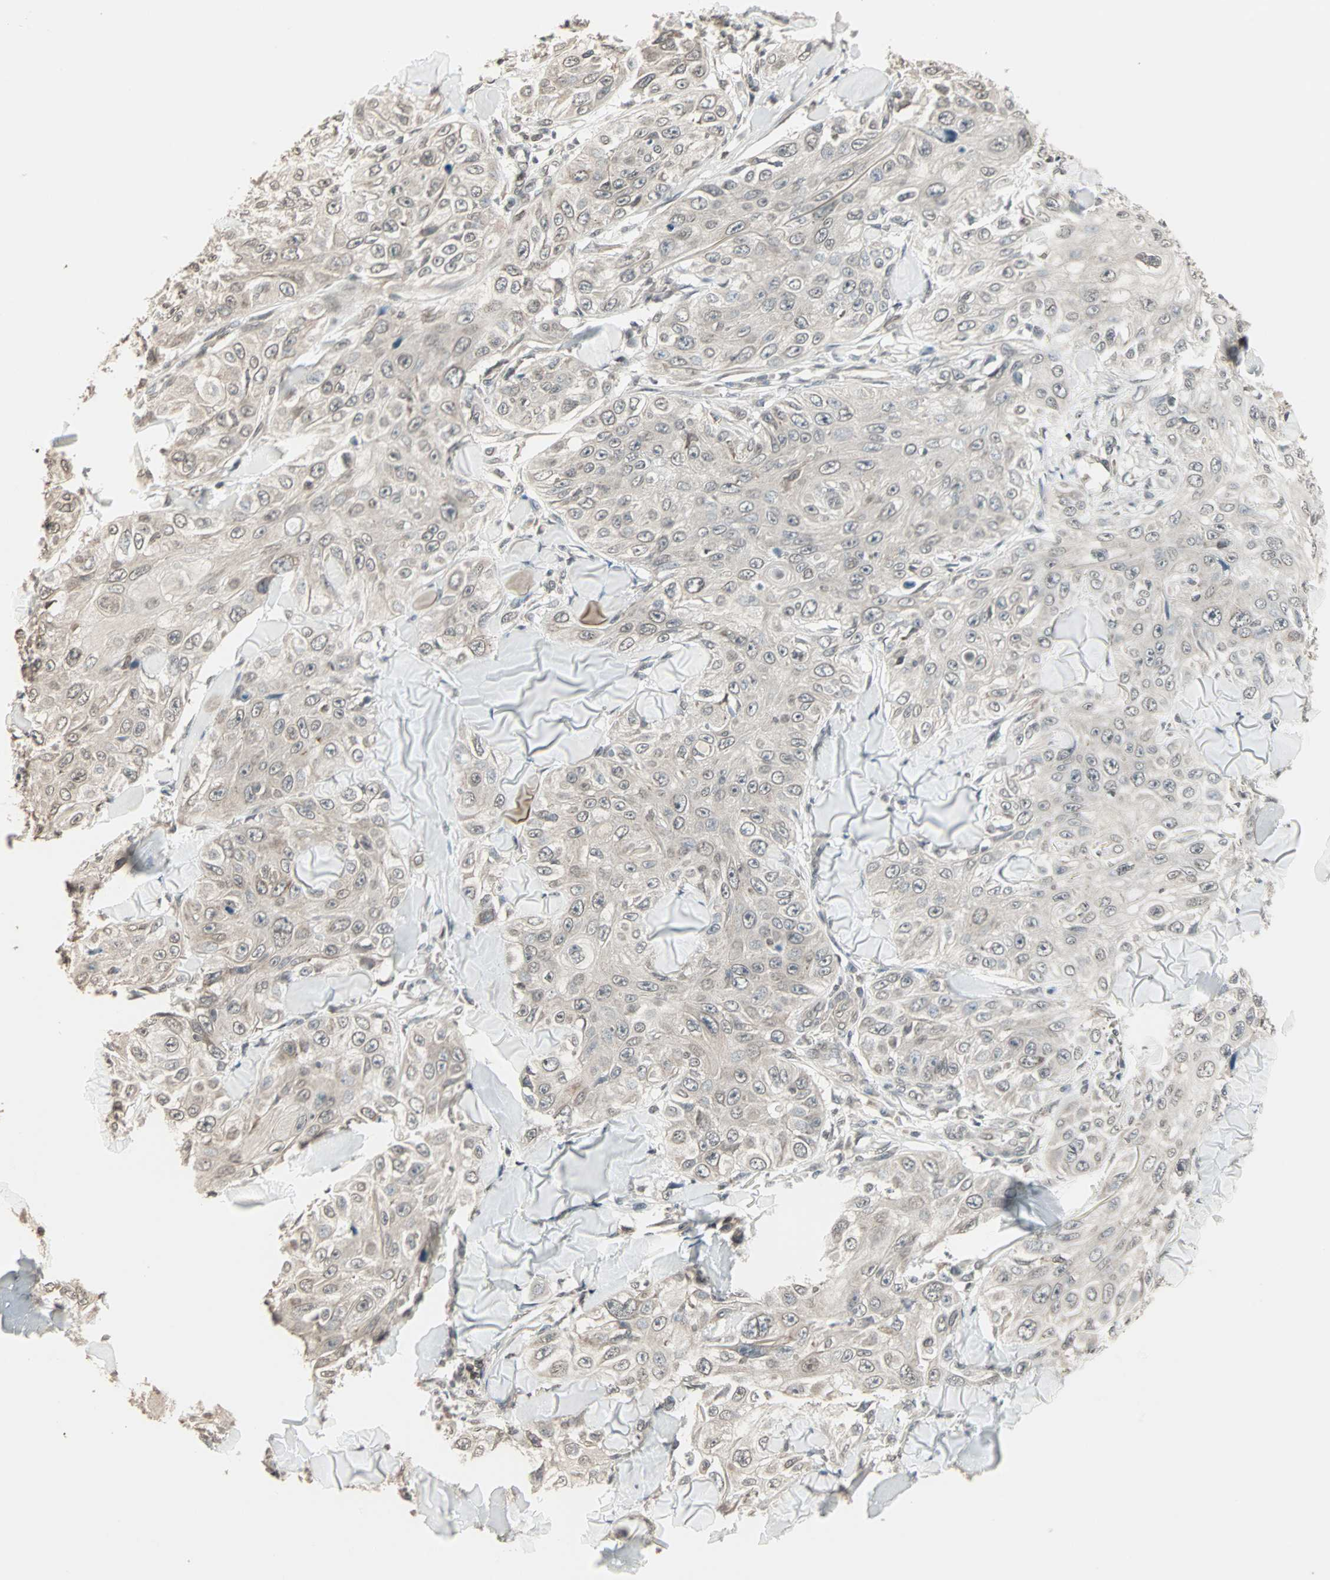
{"staining": {"intensity": "weak", "quantity": "<25%", "location": "cytoplasmic/membranous"}, "tissue": "skin cancer", "cell_type": "Tumor cells", "image_type": "cancer", "snomed": [{"axis": "morphology", "description": "Squamous cell carcinoma, NOS"}, {"axis": "topography", "description": "Skin"}], "caption": "Immunohistochemical staining of squamous cell carcinoma (skin) exhibits no significant staining in tumor cells.", "gene": "CBLC", "patient": {"sex": "male", "age": 86}}